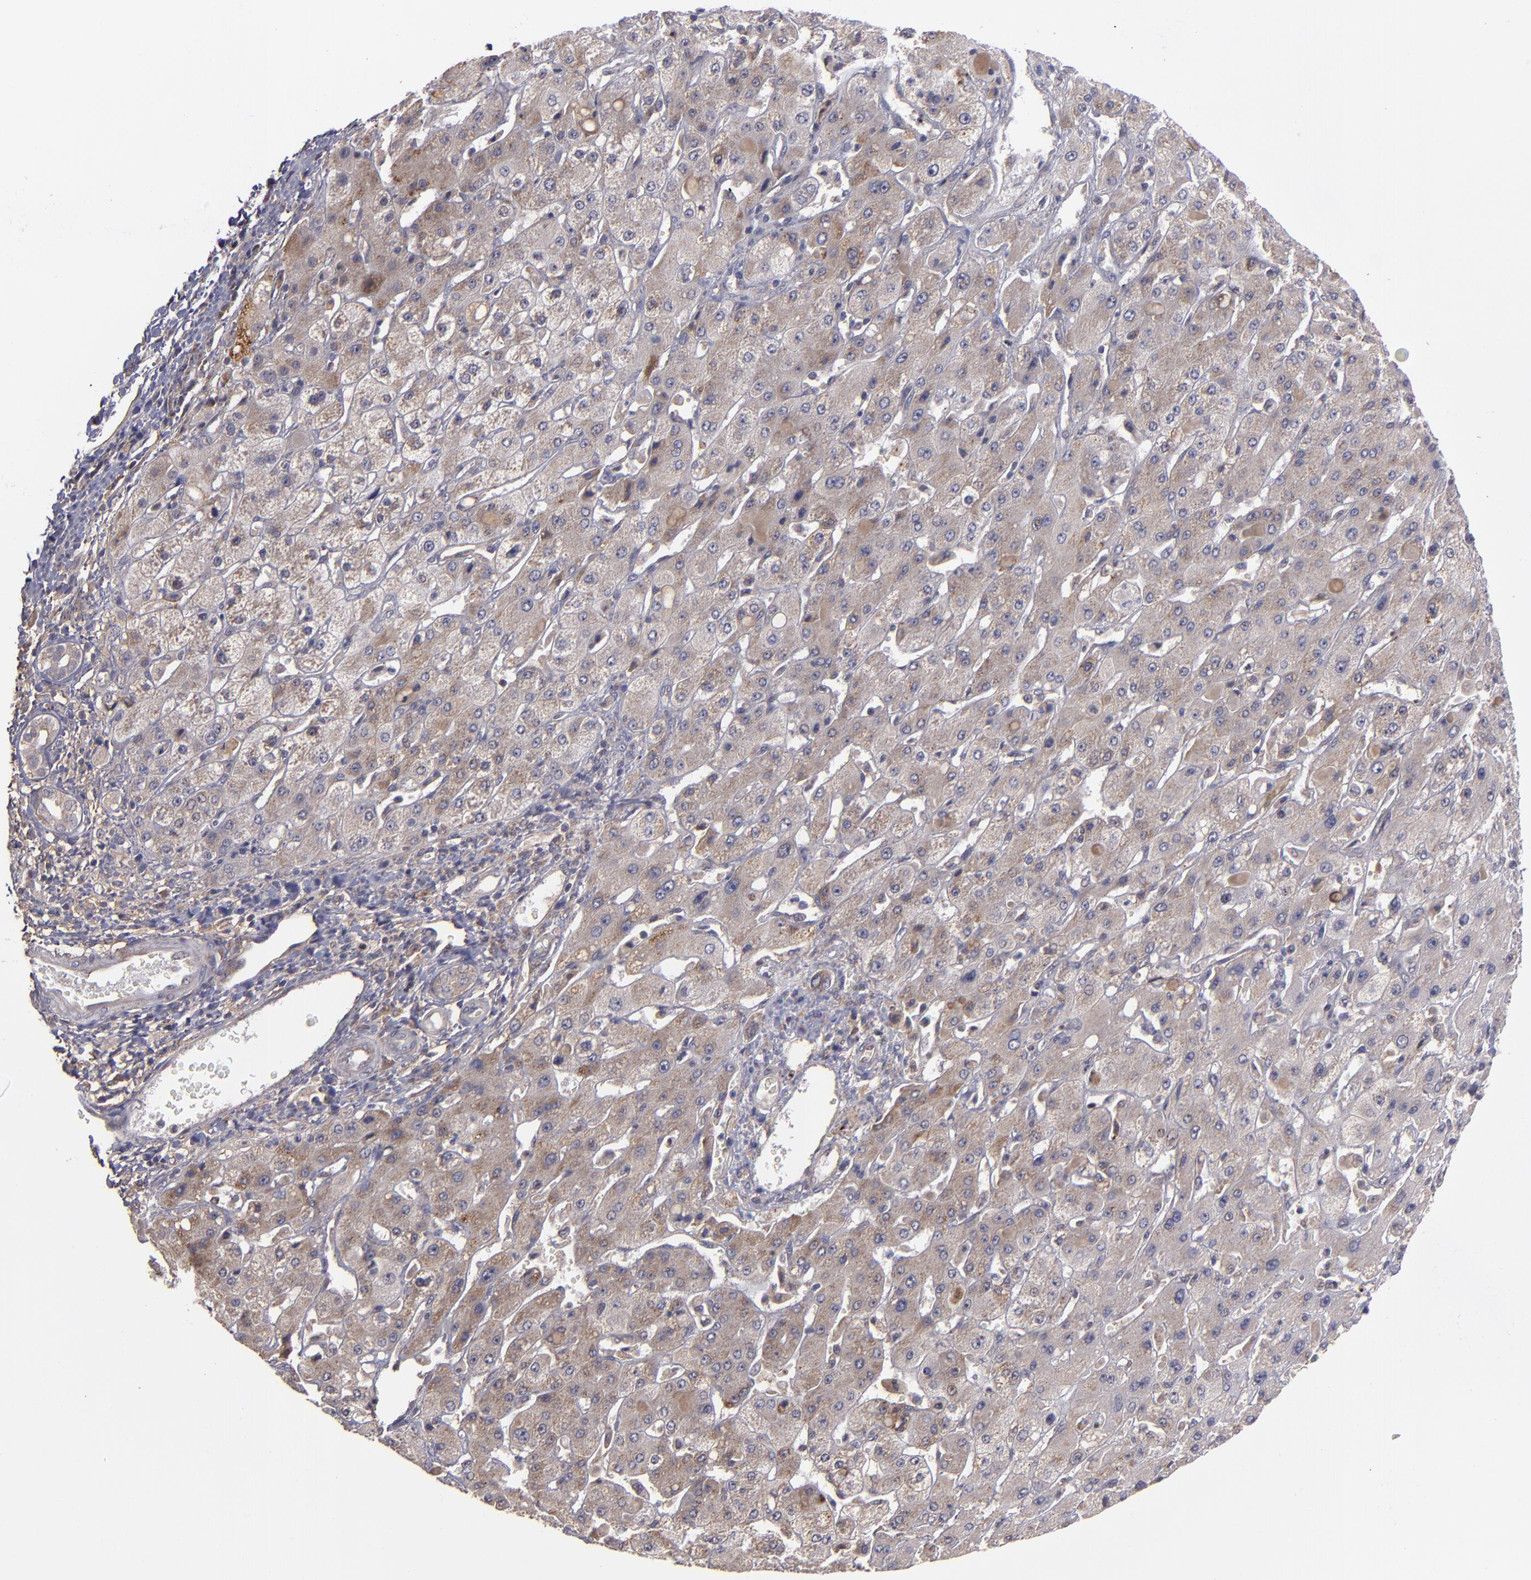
{"staining": {"intensity": "moderate", "quantity": ">75%", "location": "cytoplasmic/membranous"}, "tissue": "liver cancer", "cell_type": "Tumor cells", "image_type": "cancer", "snomed": [{"axis": "morphology", "description": "Cholangiocarcinoma"}, {"axis": "topography", "description": "Liver"}], "caption": "Protein expression analysis of liver cancer (cholangiocarcinoma) exhibits moderate cytoplasmic/membranous expression in about >75% of tumor cells. The protein is shown in brown color, while the nuclei are stained blue.", "gene": "ZFYVE1", "patient": {"sex": "female", "age": 52}}